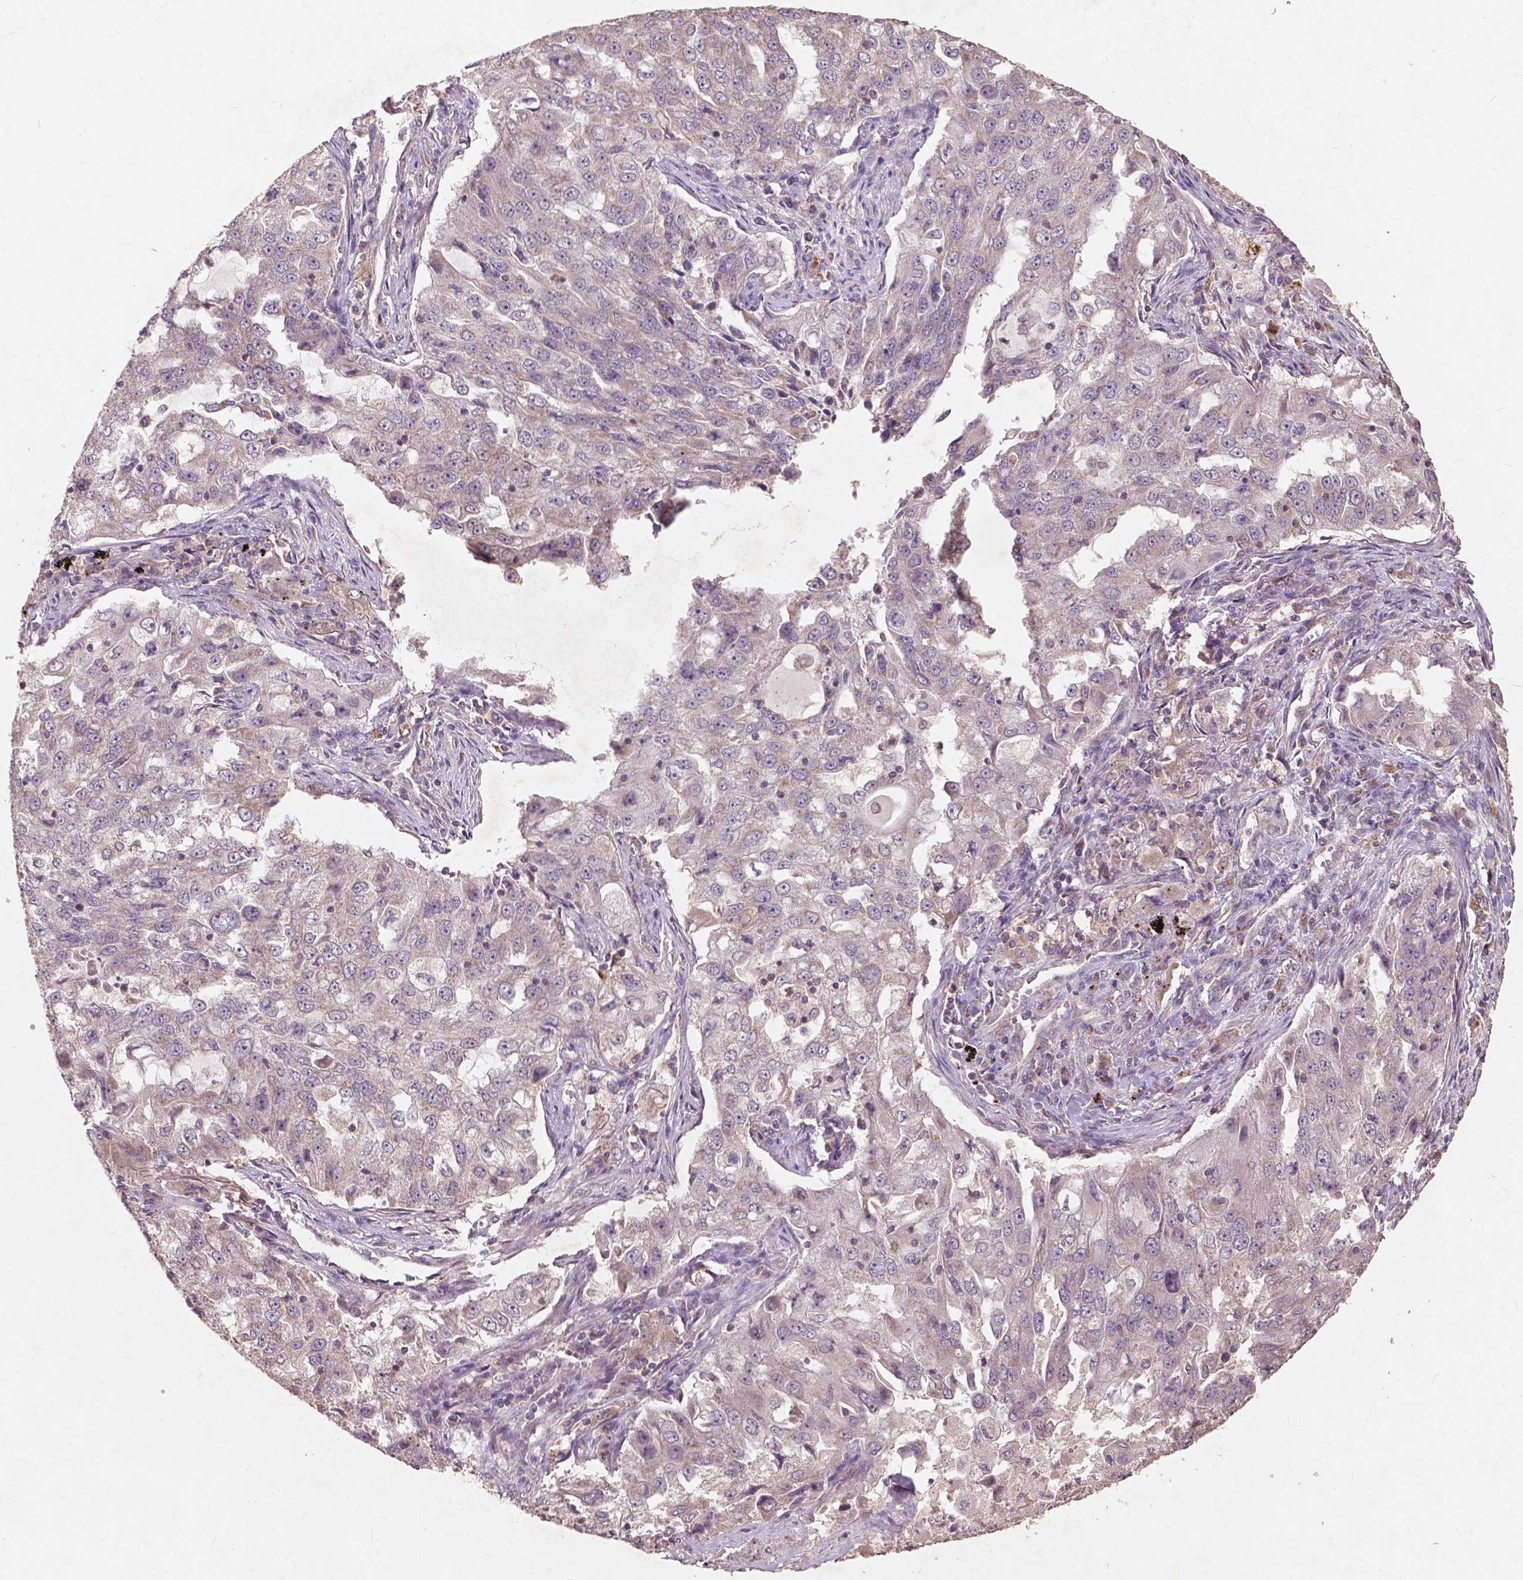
{"staining": {"intensity": "weak", "quantity": ">75%", "location": "cytoplasmic/membranous"}, "tissue": "lung cancer", "cell_type": "Tumor cells", "image_type": "cancer", "snomed": [{"axis": "morphology", "description": "Adenocarcinoma, NOS"}, {"axis": "topography", "description": "Lung"}], "caption": "Lung cancer (adenocarcinoma) was stained to show a protein in brown. There is low levels of weak cytoplasmic/membranous staining in about >75% of tumor cells.", "gene": "ST6GALNAC5", "patient": {"sex": "female", "age": 61}}